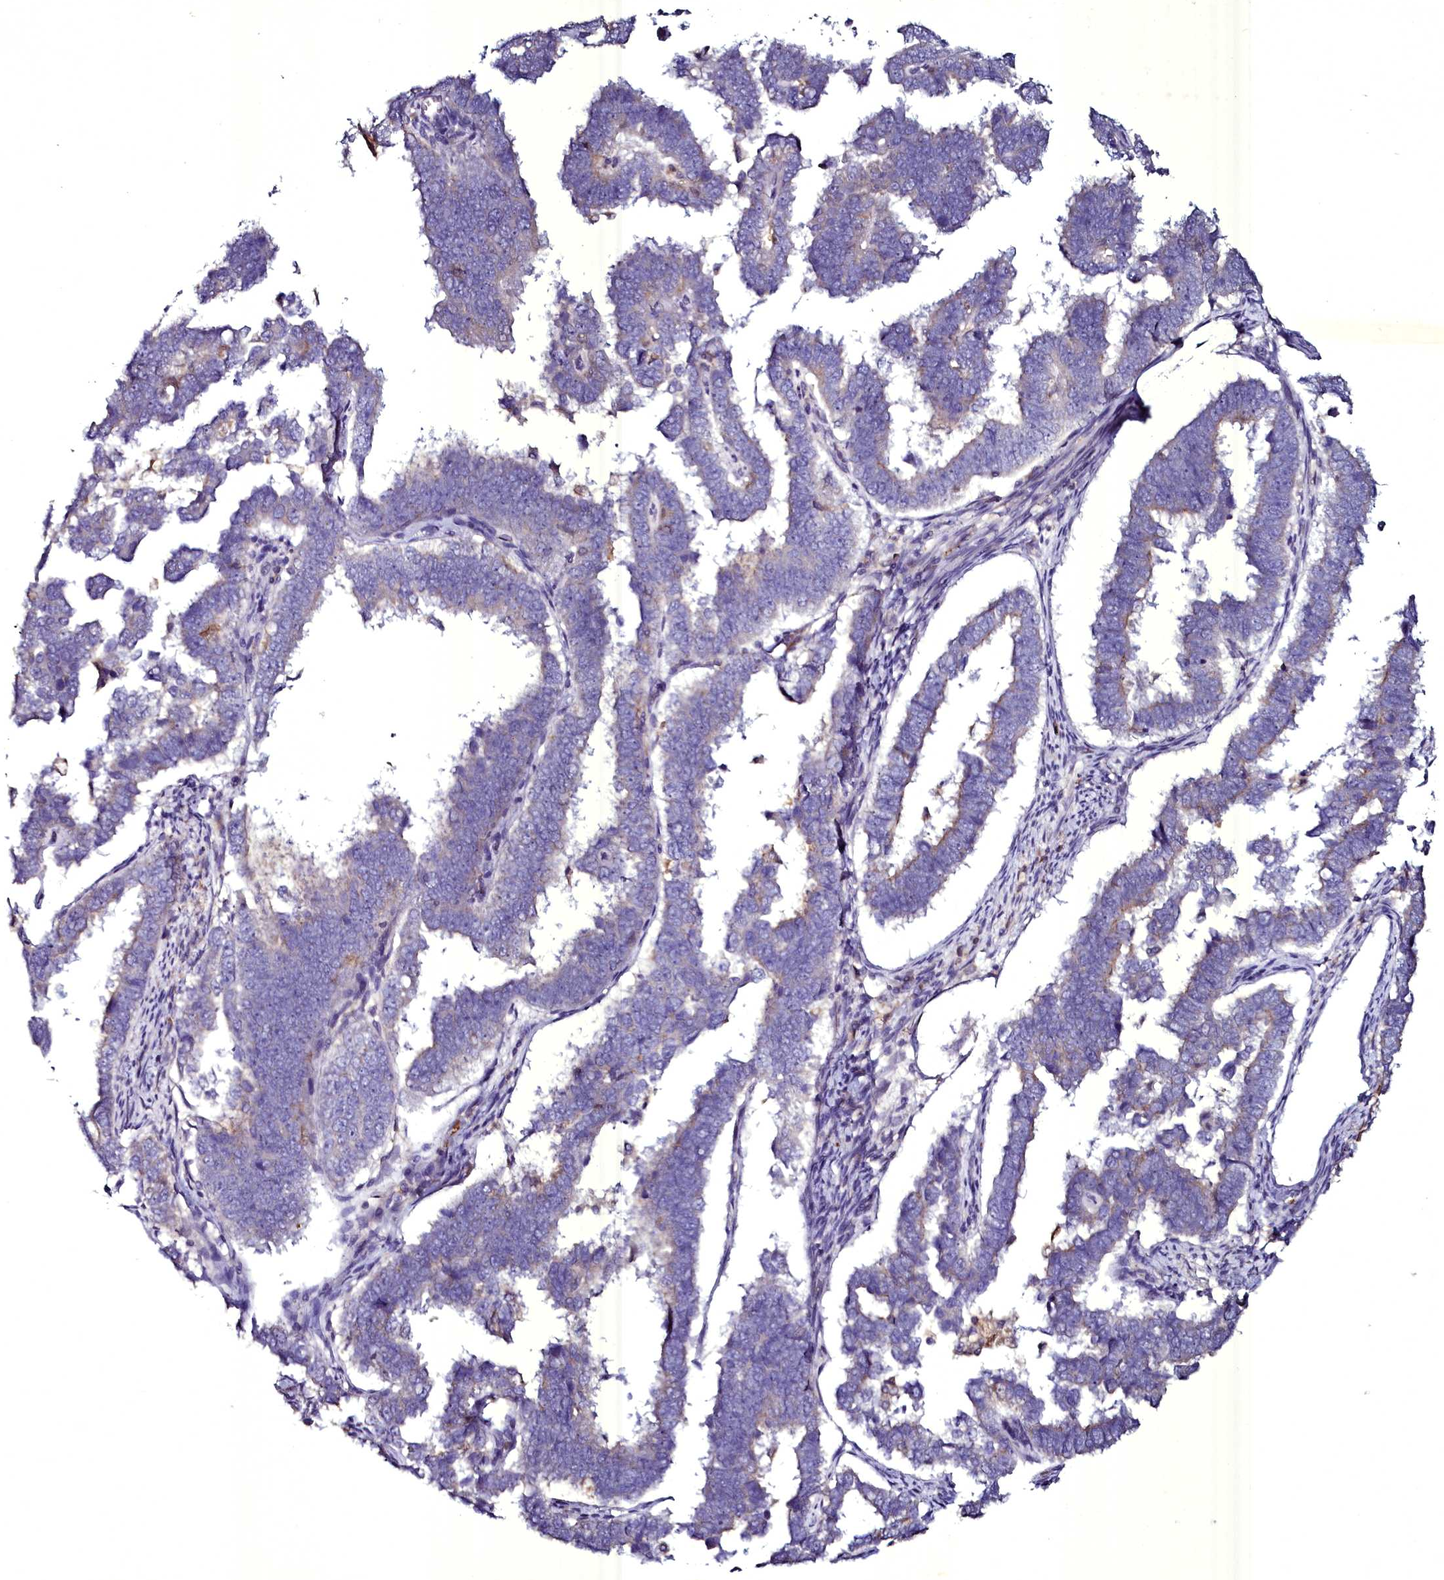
{"staining": {"intensity": "weak", "quantity": "<25%", "location": "cytoplasmic/membranous"}, "tissue": "endometrial cancer", "cell_type": "Tumor cells", "image_type": "cancer", "snomed": [{"axis": "morphology", "description": "Adenocarcinoma, NOS"}, {"axis": "topography", "description": "Endometrium"}], "caption": "This is a histopathology image of immunohistochemistry (IHC) staining of endometrial cancer (adenocarcinoma), which shows no positivity in tumor cells. (DAB (3,3'-diaminobenzidine) IHC visualized using brightfield microscopy, high magnification).", "gene": "SELENOT", "patient": {"sex": "female", "age": 75}}